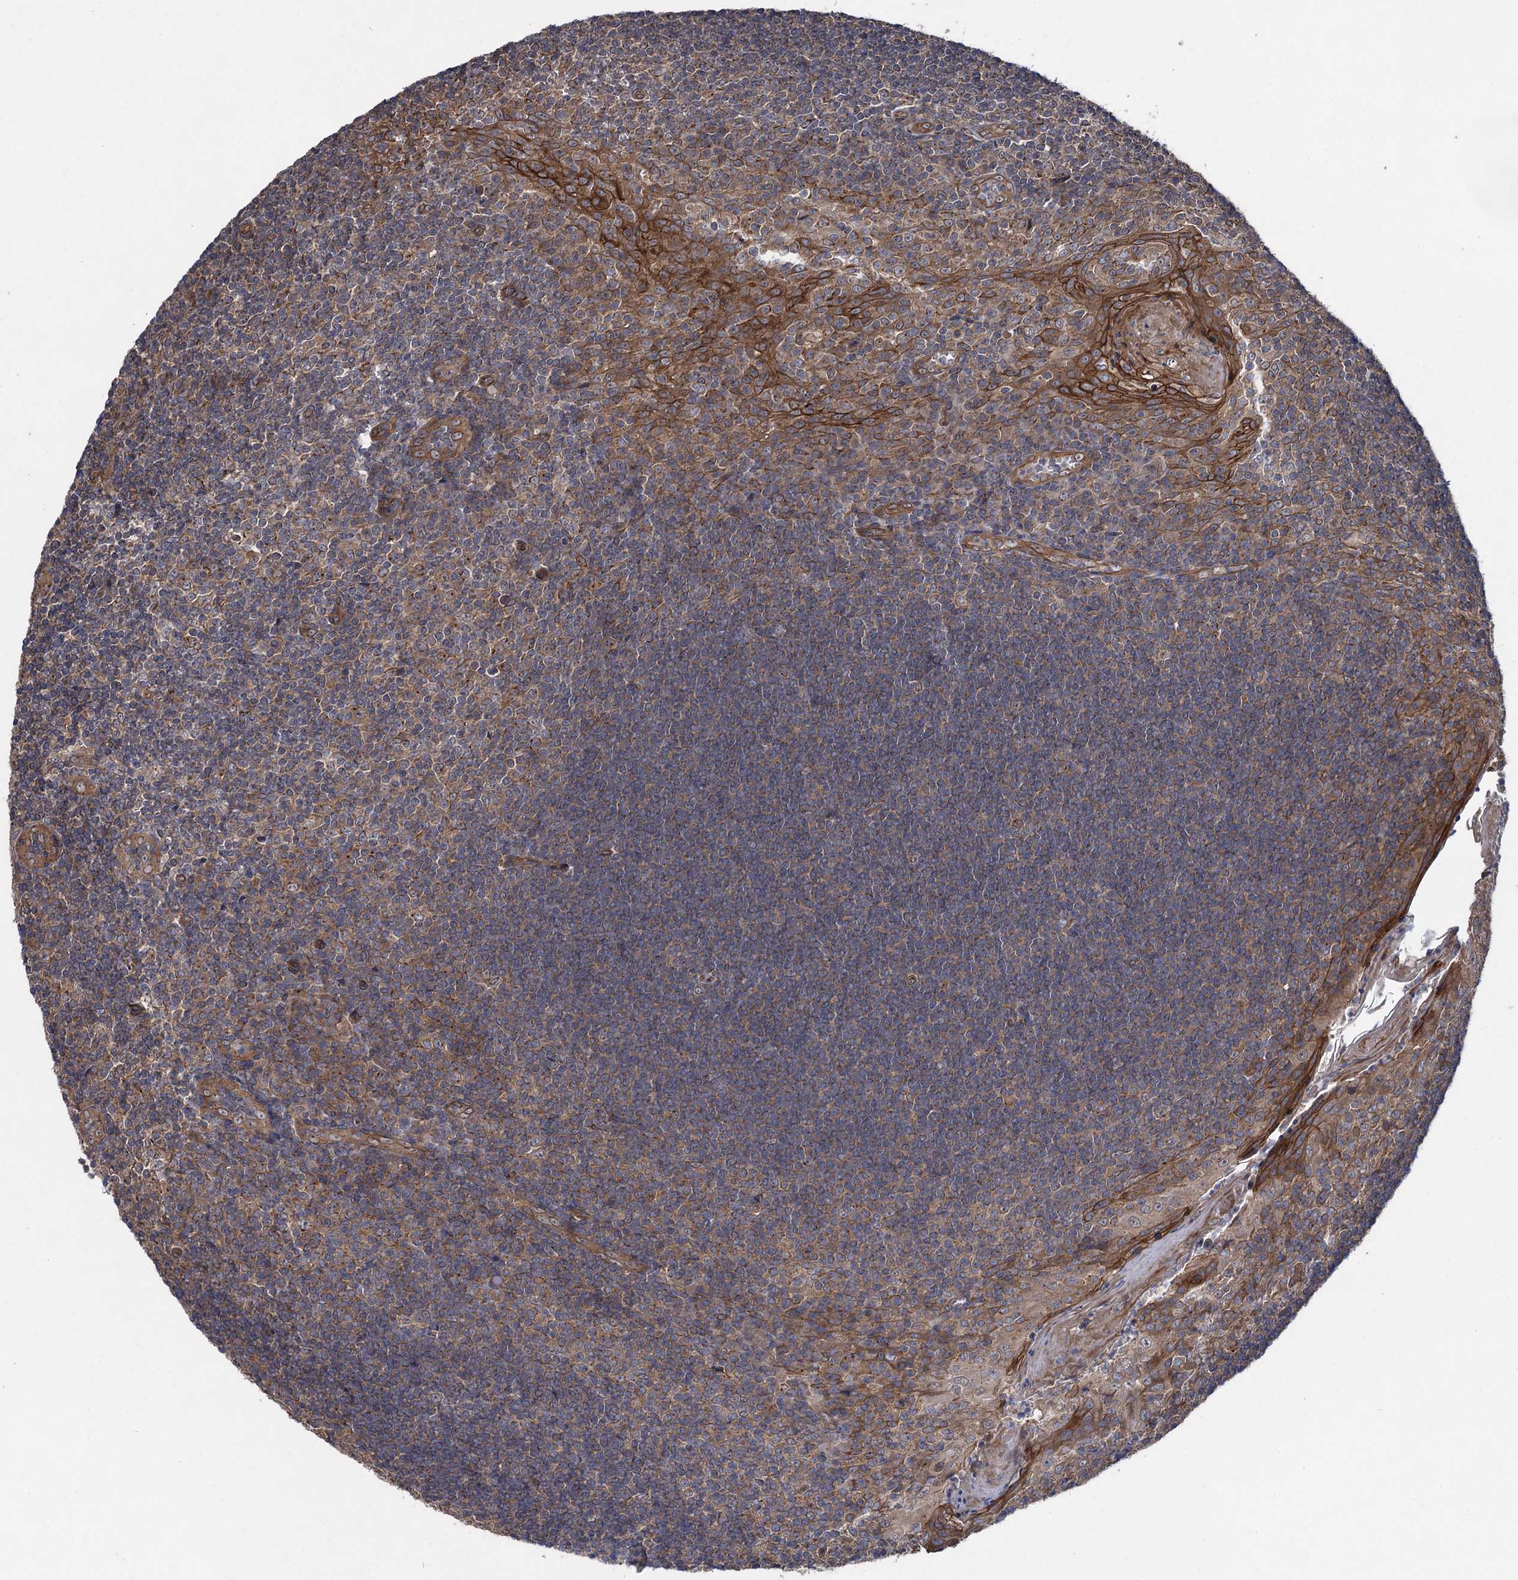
{"staining": {"intensity": "weak", "quantity": ">75%", "location": "cytoplasmic/membranous"}, "tissue": "tonsil", "cell_type": "Germinal center cells", "image_type": "normal", "snomed": [{"axis": "morphology", "description": "Normal tissue, NOS"}, {"axis": "topography", "description": "Tonsil"}], "caption": "Immunohistochemistry image of unremarkable human tonsil stained for a protein (brown), which shows low levels of weak cytoplasmic/membranous positivity in approximately >75% of germinal center cells.", "gene": "HAUS1", "patient": {"sex": "male", "age": 27}}